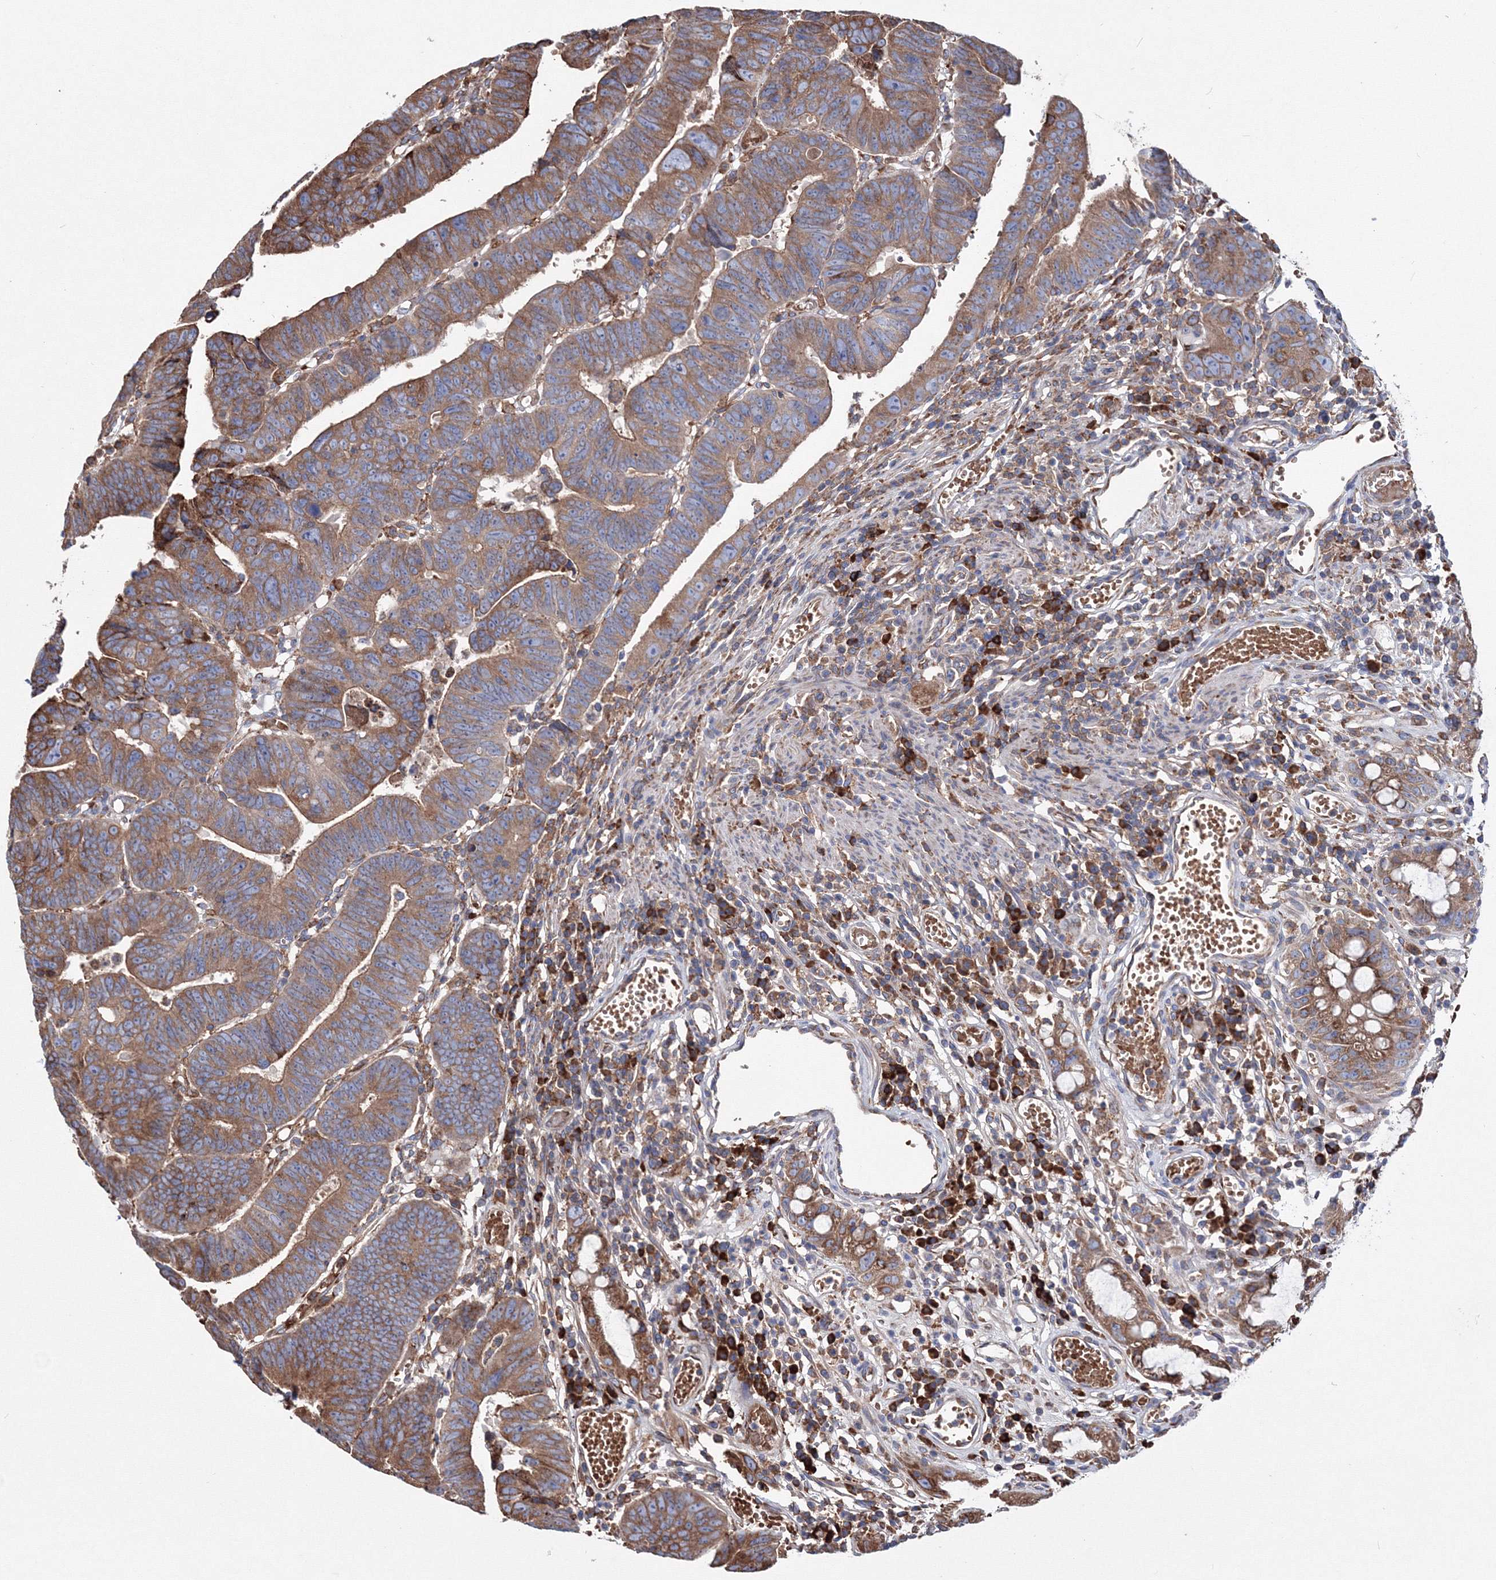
{"staining": {"intensity": "moderate", "quantity": ">75%", "location": "cytoplasmic/membranous"}, "tissue": "colorectal cancer", "cell_type": "Tumor cells", "image_type": "cancer", "snomed": [{"axis": "morphology", "description": "Adenocarcinoma, NOS"}, {"axis": "topography", "description": "Rectum"}], "caption": "A brown stain highlights moderate cytoplasmic/membranous positivity of a protein in adenocarcinoma (colorectal) tumor cells.", "gene": "VPS8", "patient": {"sex": "female", "age": 65}}